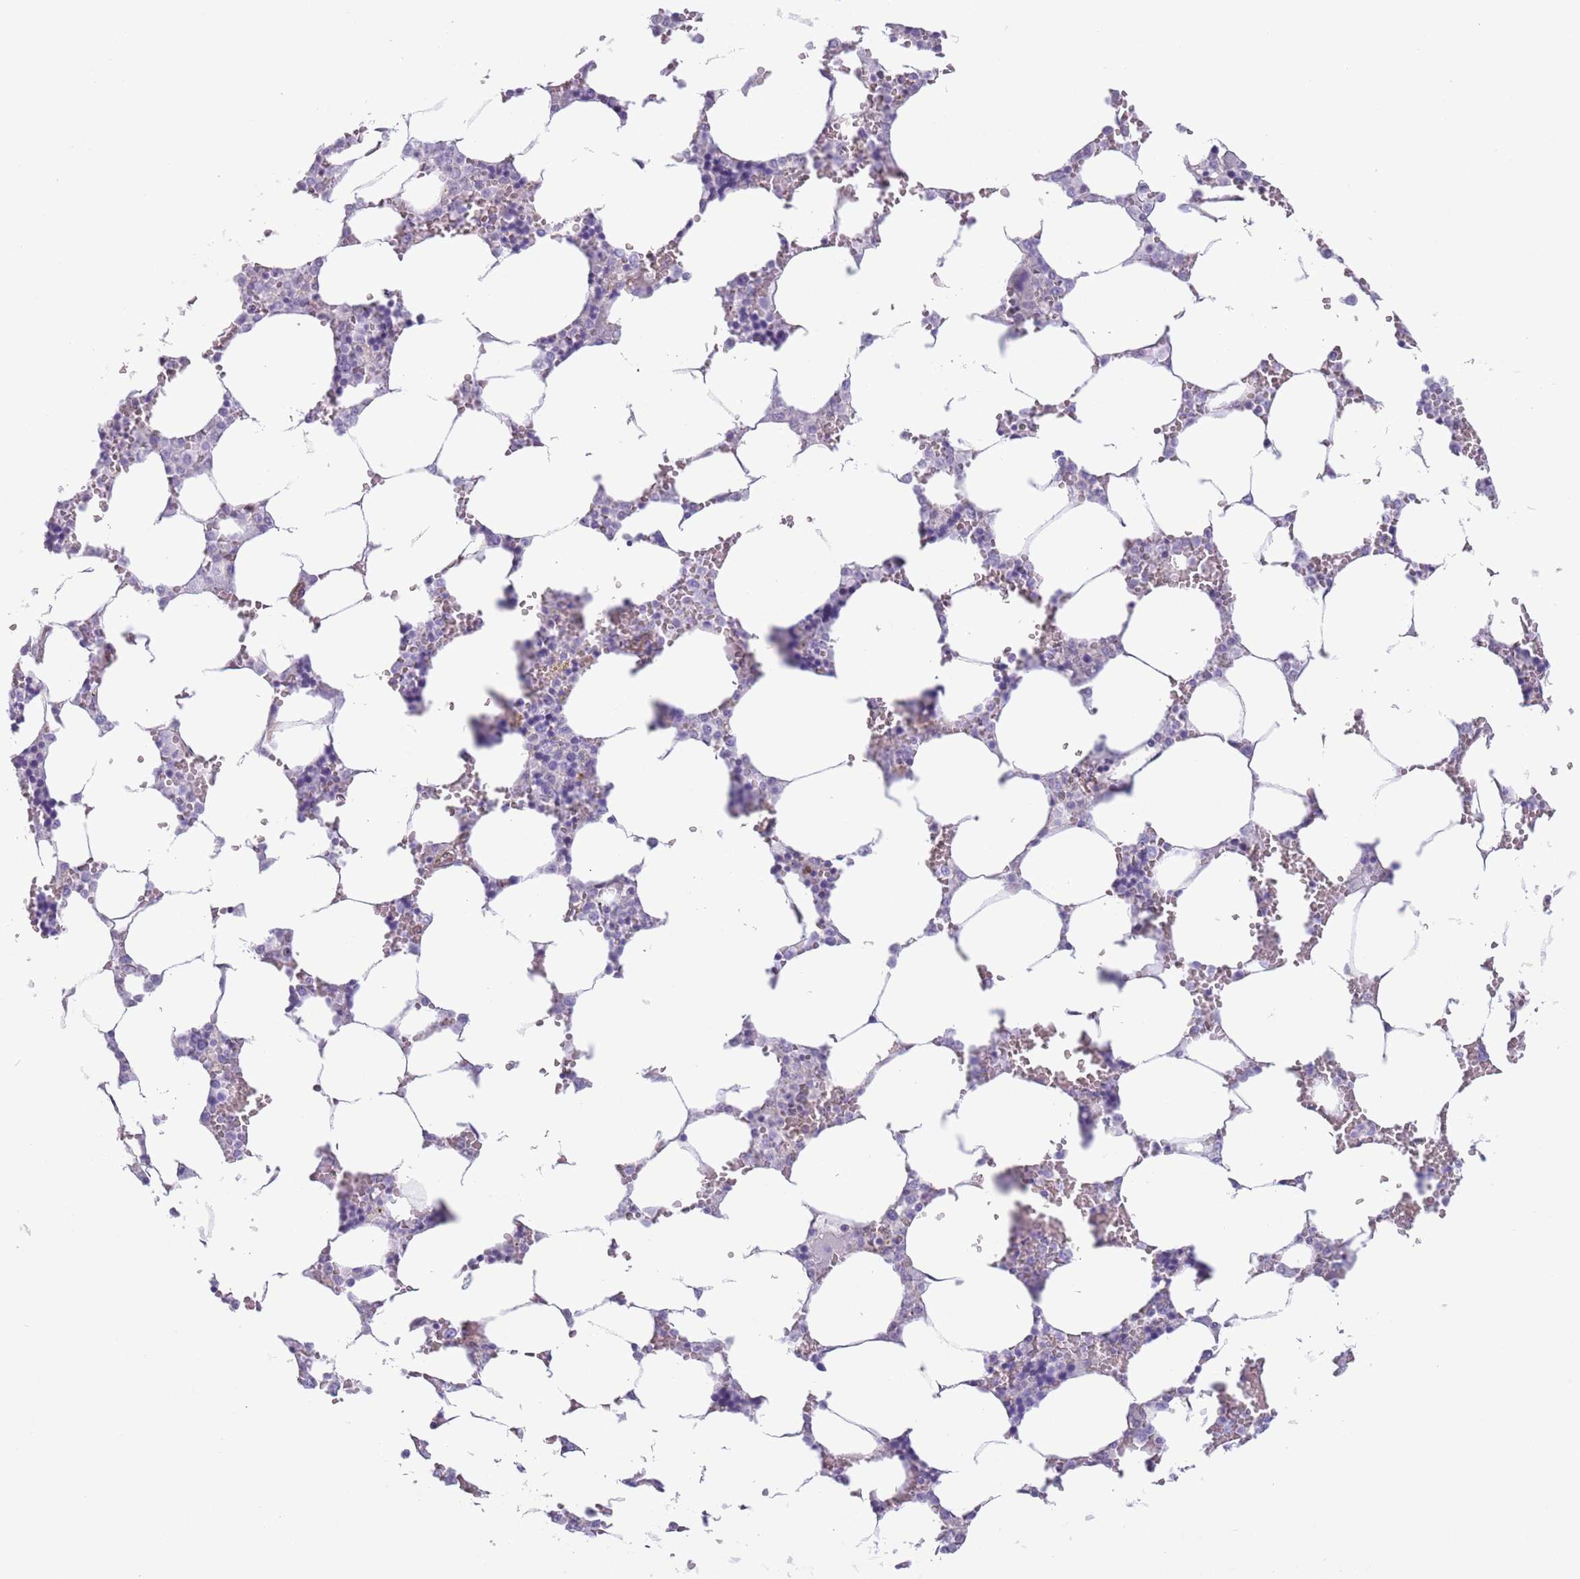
{"staining": {"intensity": "negative", "quantity": "none", "location": "none"}, "tissue": "bone marrow", "cell_type": "Hematopoietic cells", "image_type": "normal", "snomed": [{"axis": "morphology", "description": "Normal tissue, NOS"}, {"axis": "topography", "description": "Bone marrow"}], "caption": "Immunohistochemistry image of unremarkable bone marrow stained for a protein (brown), which demonstrates no staining in hematopoietic cells.", "gene": "RBP3", "patient": {"sex": "male", "age": 64}}